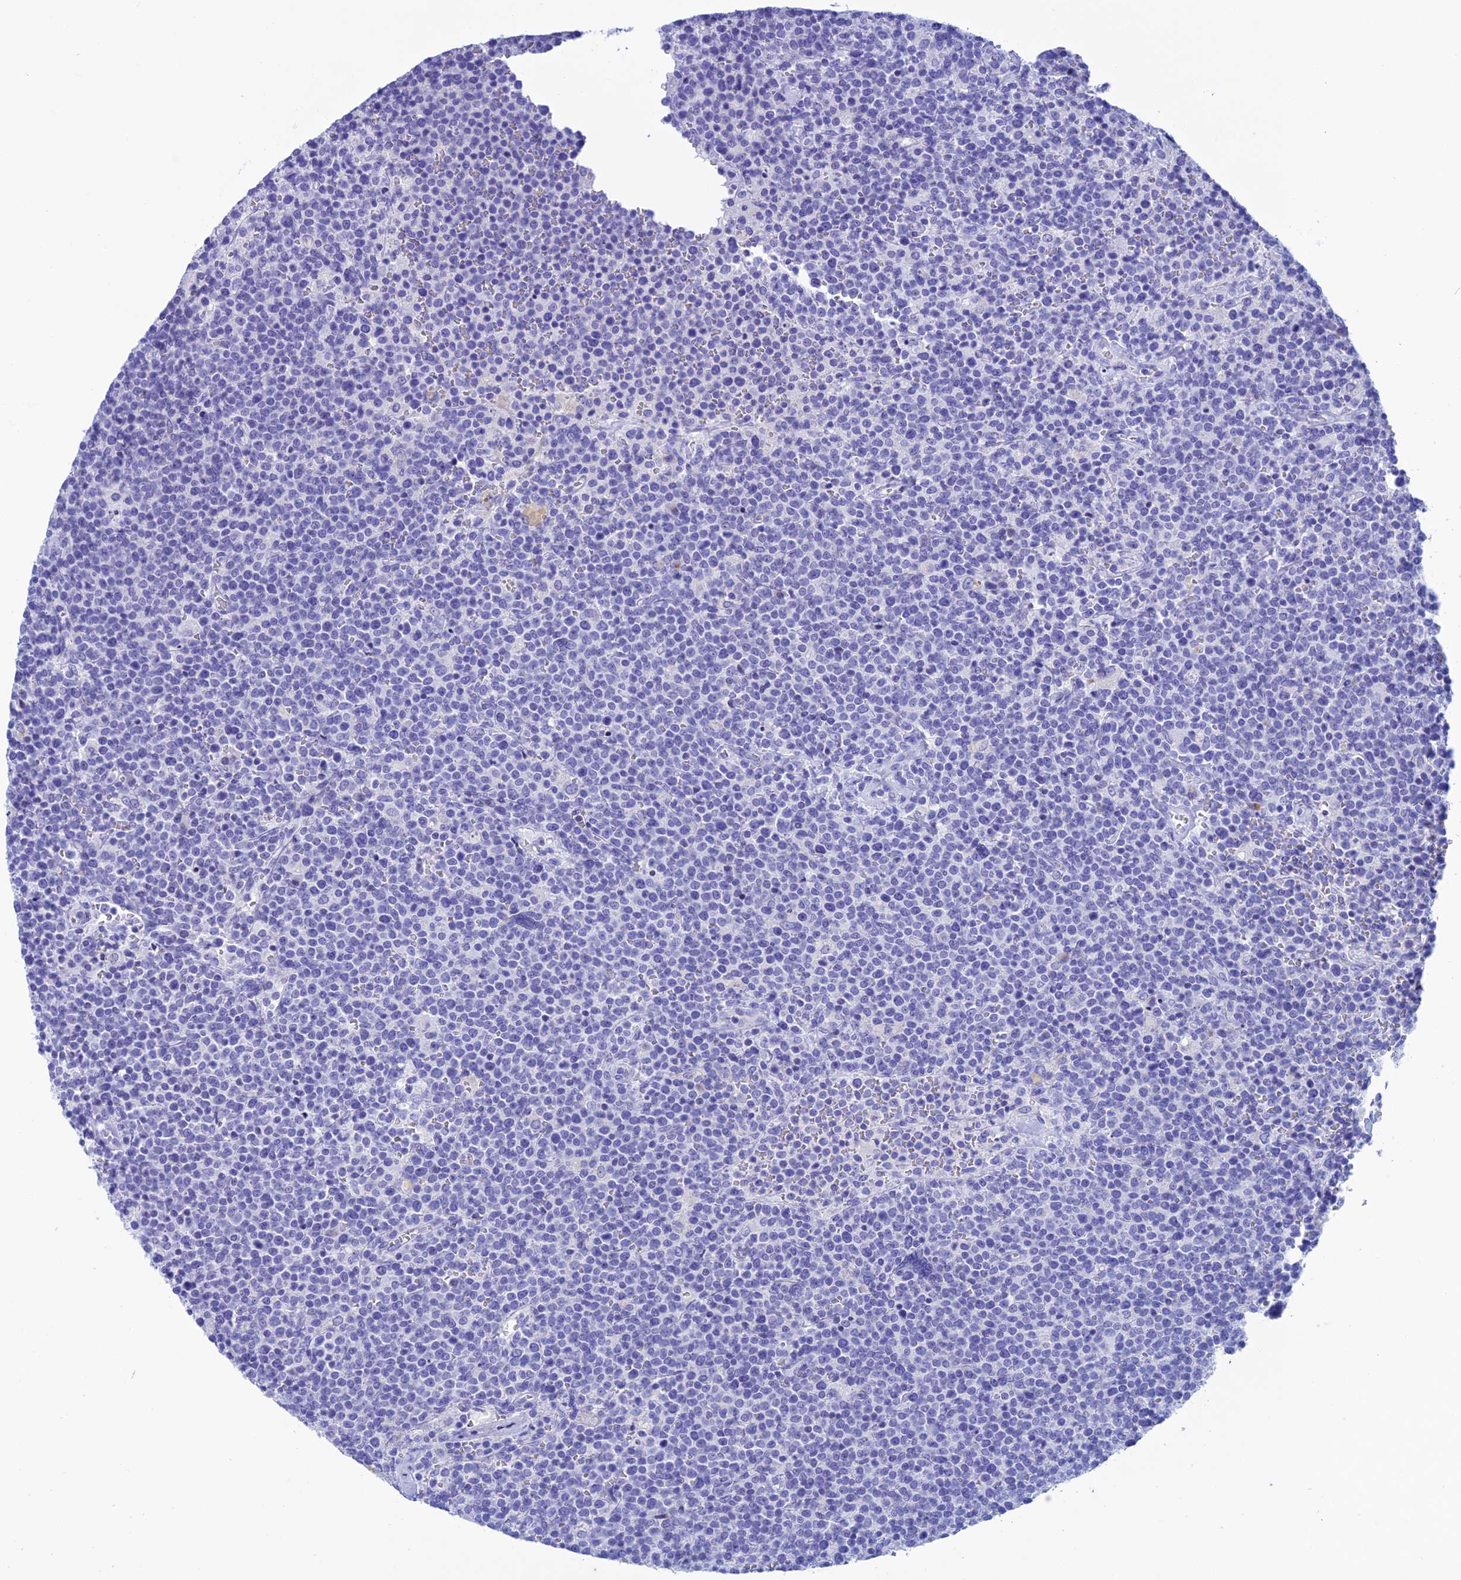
{"staining": {"intensity": "negative", "quantity": "none", "location": "none"}, "tissue": "lymphoma", "cell_type": "Tumor cells", "image_type": "cancer", "snomed": [{"axis": "morphology", "description": "Malignant lymphoma, non-Hodgkin's type, High grade"}, {"axis": "topography", "description": "Lymph node"}], "caption": "A photomicrograph of high-grade malignant lymphoma, non-Hodgkin's type stained for a protein shows no brown staining in tumor cells. (Brightfield microscopy of DAB (3,3'-diaminobenzidine) immunohistochemistry at high magnification).", "gene": "NXPE4", "patient": {"sex": "male", "age": 61}}